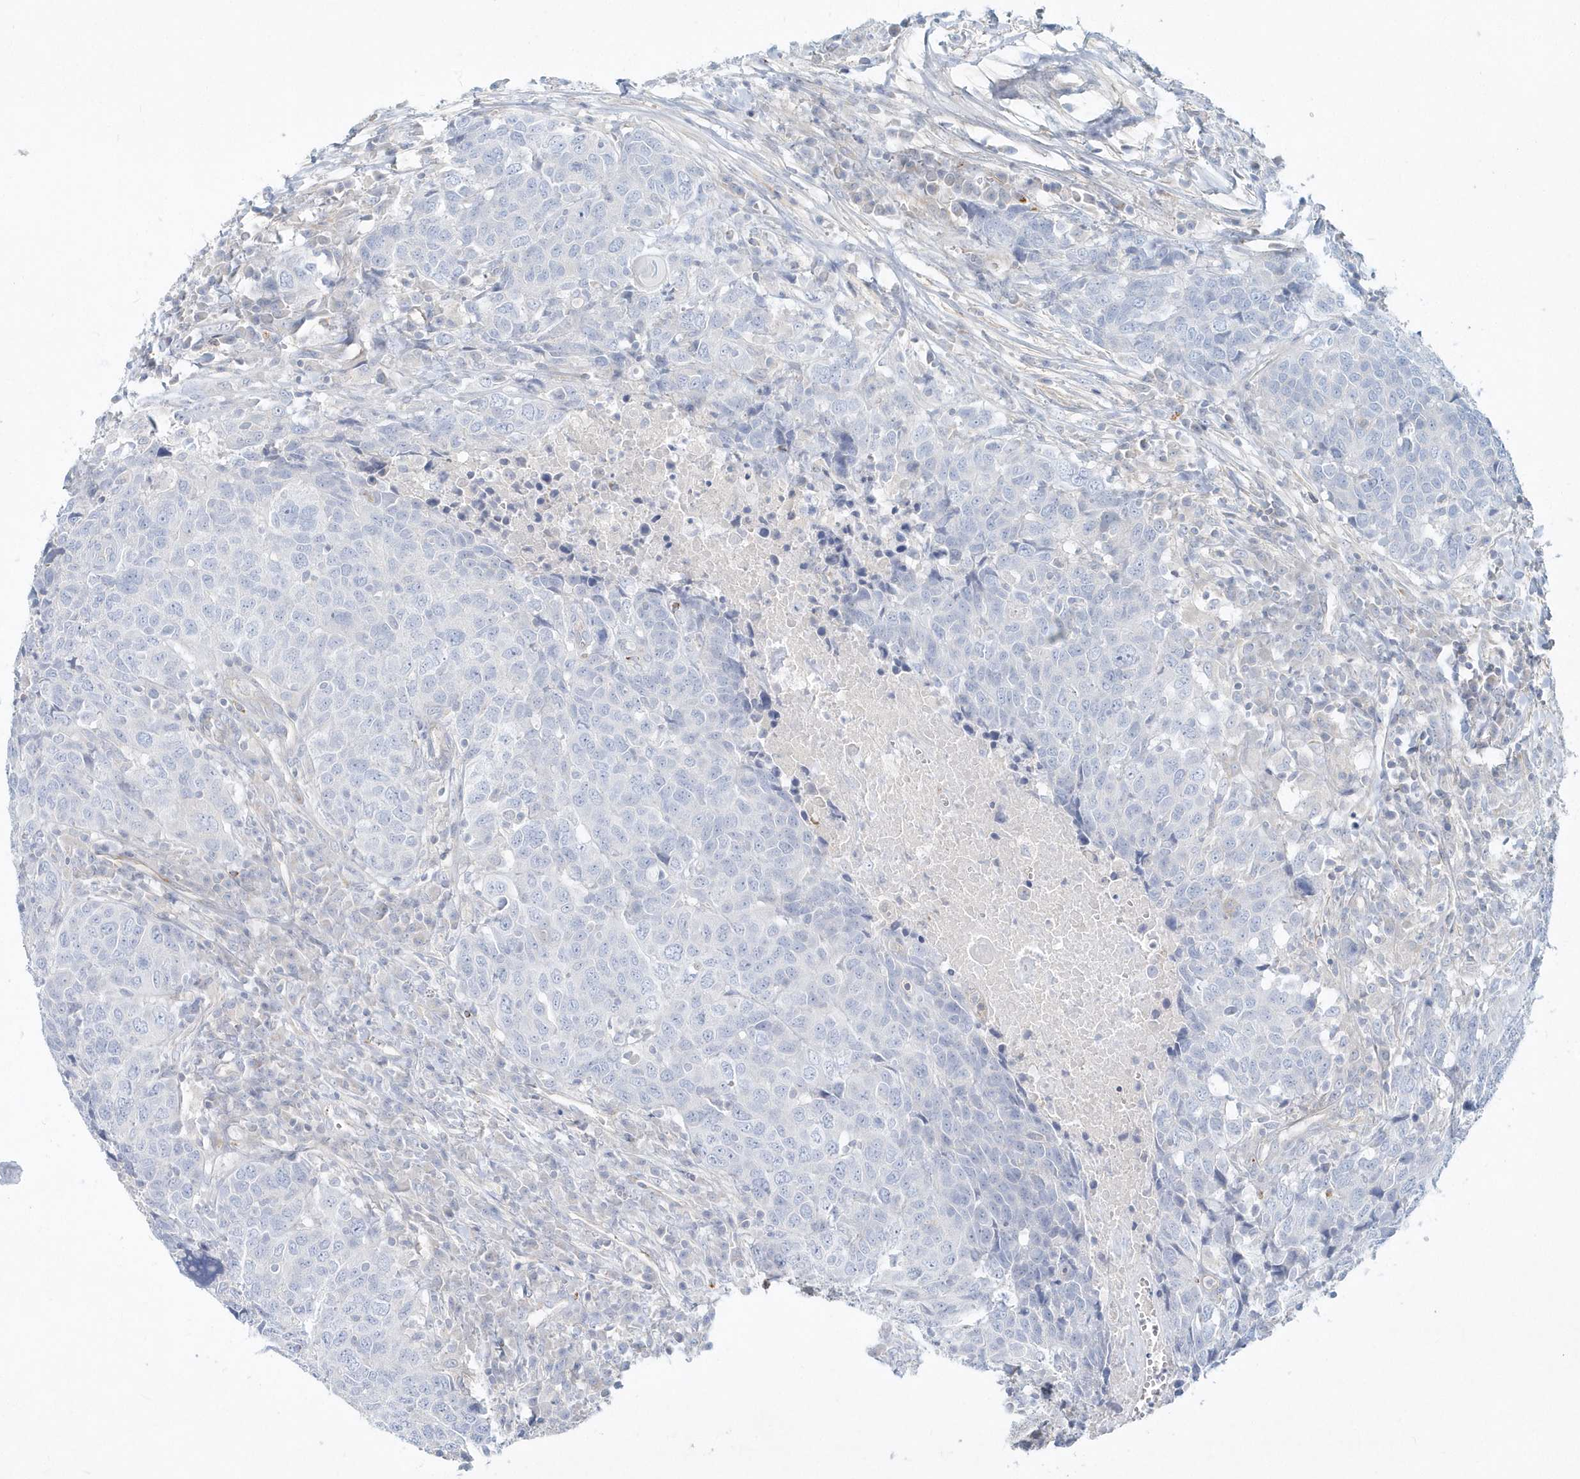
{"staining": {"intensity": "negative", "quantity": "none", "location": "none"}, "tissue": "head and neck cancer", "cell_type": "Tumor cells", "image_type": "cancer", "snomed": [{"axis": "morphology", "description": "Squamous cell carcinoma, NOS"}, {"axis": "topography", "description": "Head-Neck"}], "caption": "Immunohistochemistry (IHC) image of neoplastic tissue: human head and neck squamous cell carcinoma stained with DAB shows no significant protein expression in tumor cells.", "gene": "DNAH1", "patient": {"sex": "male", "age": 66}}